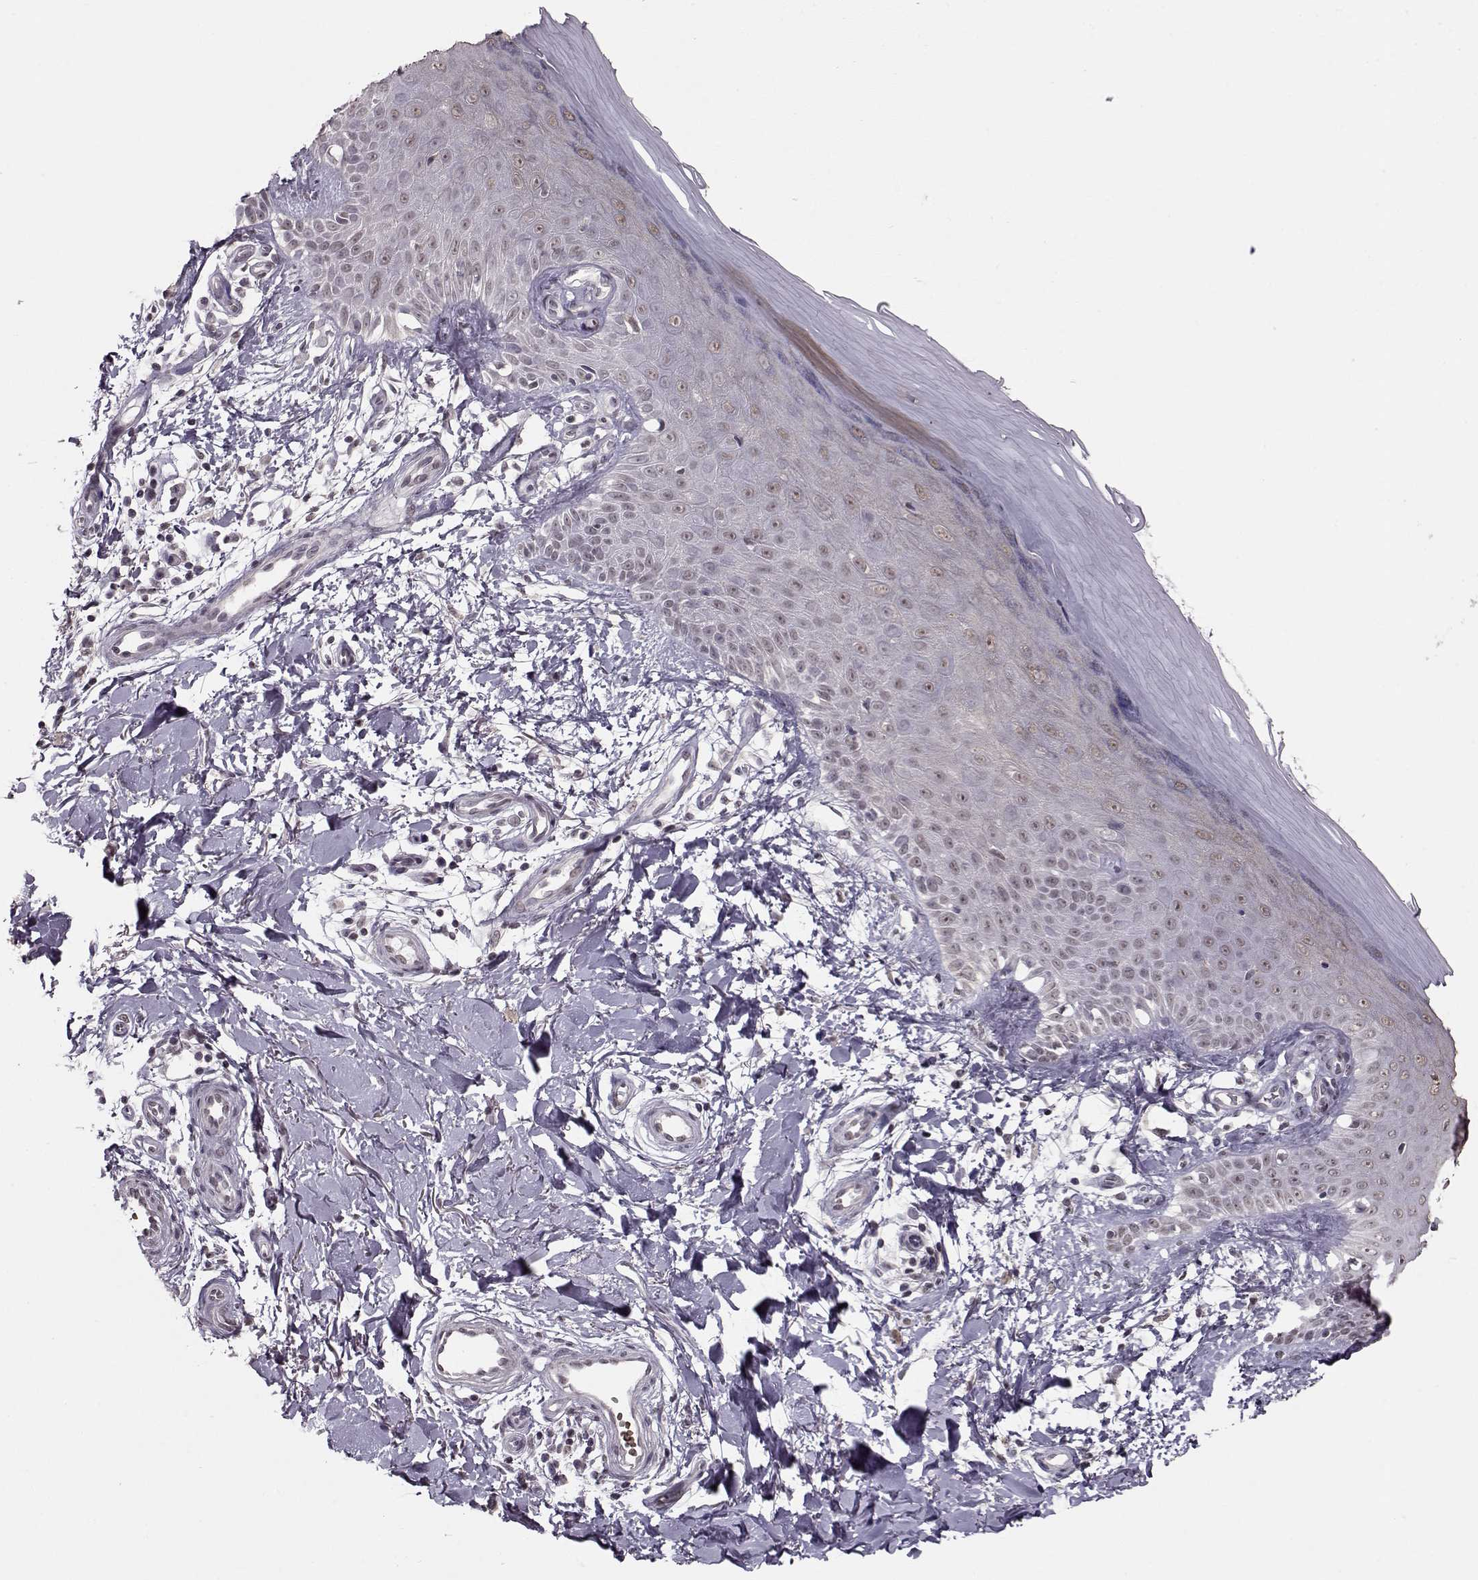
{"staining": {"intensity": "negative", "quantity": "none", "location": "none"}, "tissue": "skin", "cell_type": "Fibroblasts", "image_type": "normal", "snomed": [{"axis": "morphology", "description": "Normal tissue, NOS"}, {"axis": "morphology", "description": "Inflammation, NOS"}, {"axis": "morphology", "description": "Fibrosis, NOS"}, {"axis": "topography", "description": "Skin"}], "caption": "An image of human skin is negative for staining in fibroblasts. The staining is performed using DAB brown chromogen with nuclei counter-stained in using hematoxylin.", "gene": "PCP4", "patient": {"sex": "male", "age": 71}}